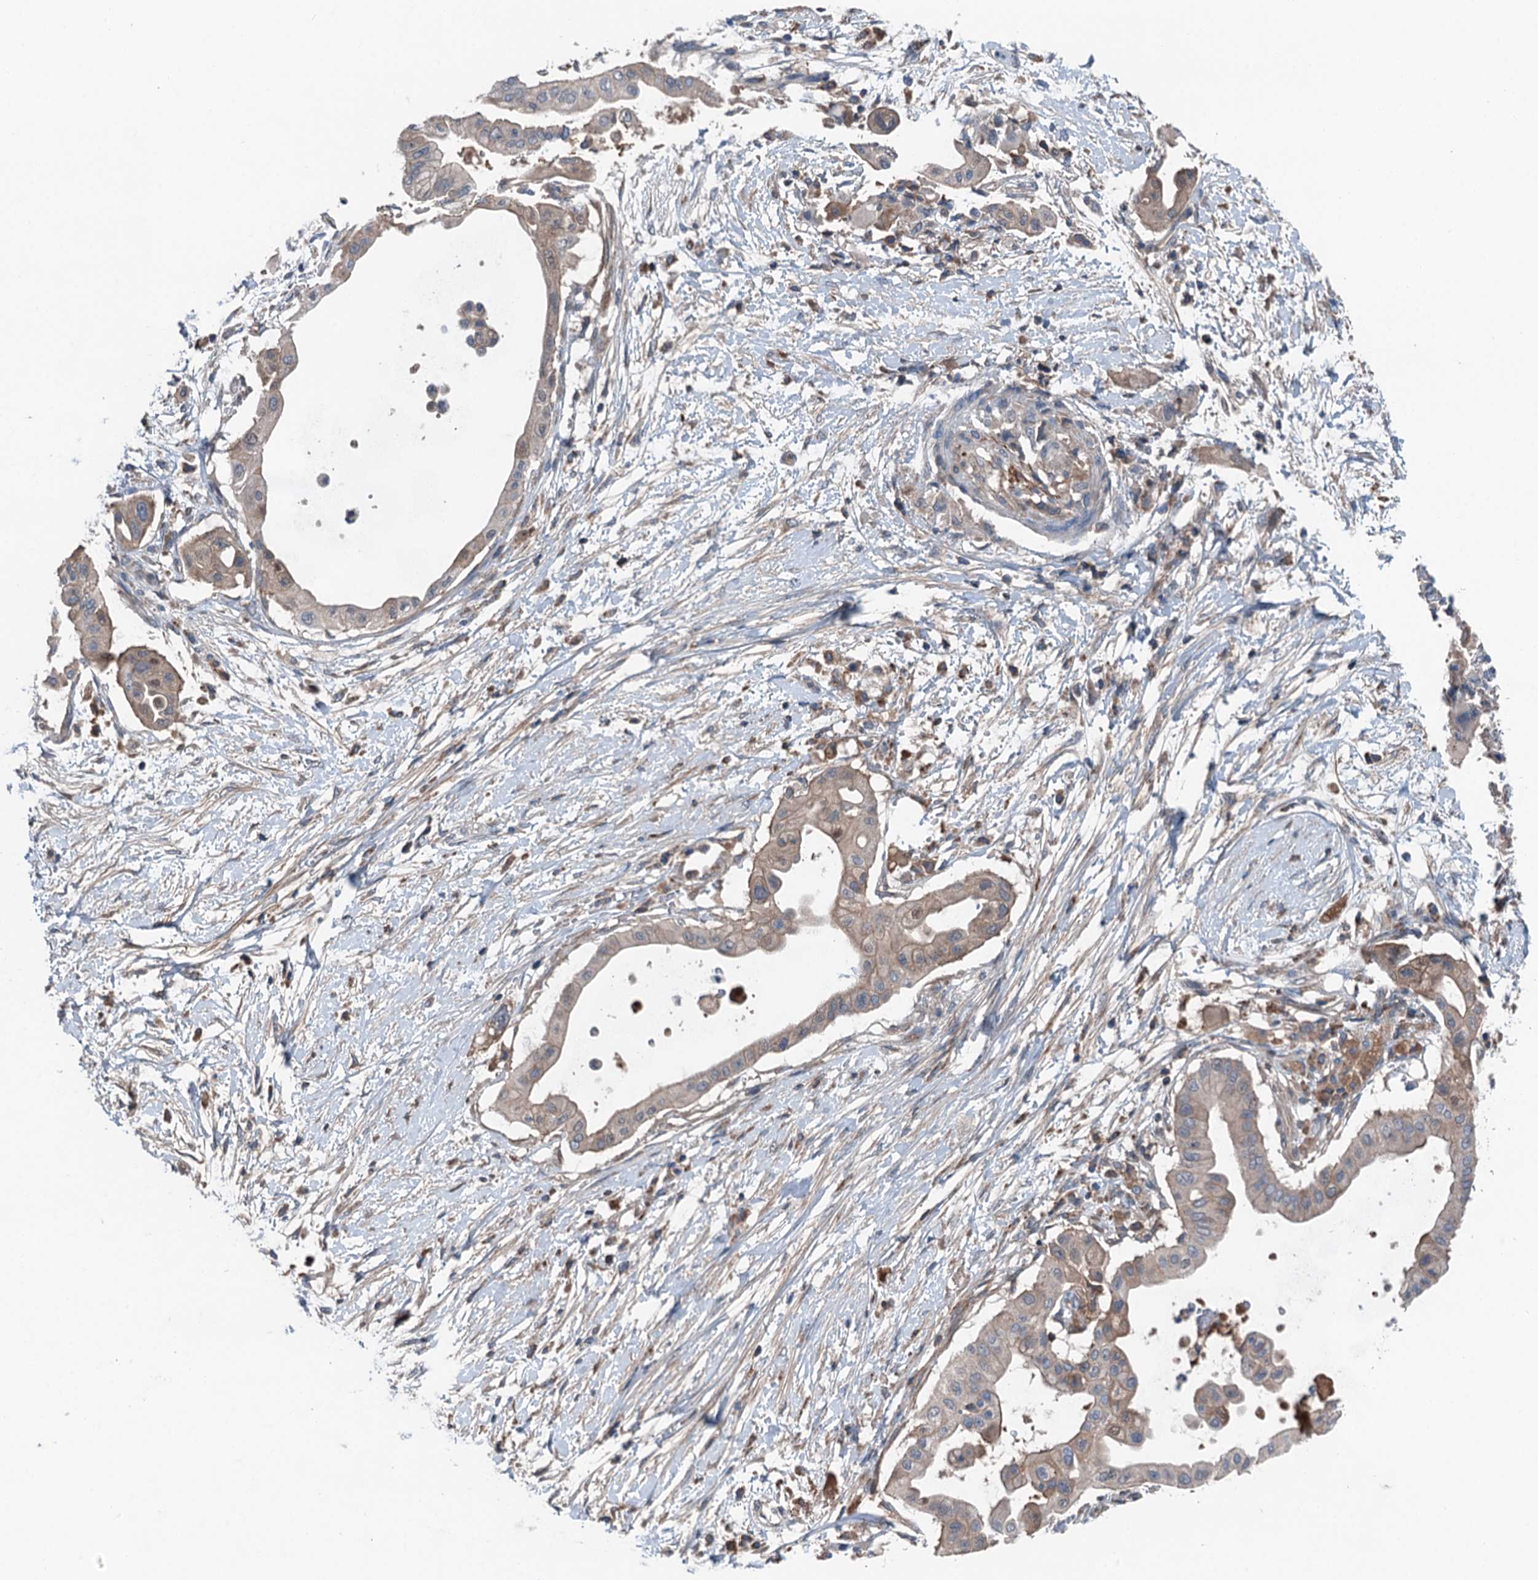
{"staining": {"intensity": "negative", "quantity": "none", "location": "none"}, "tissue": "pancreatic cancer", "cell_type": "Tumor cells", "image_type": "cancer", "snomed": [{"axis": "morphology", "description": "Adenocarcinoma, NOS"}, {"axis": "topography", "description": "Pancreas"}], "caption": "Immunohistochemical staining of adenocarcinoma (pancreatic) shows no significant staining in tumor cells. Nuclei are stained in blue.", "gene": "SLC2A10", "patient": {"sex": "male", "age": 68}}